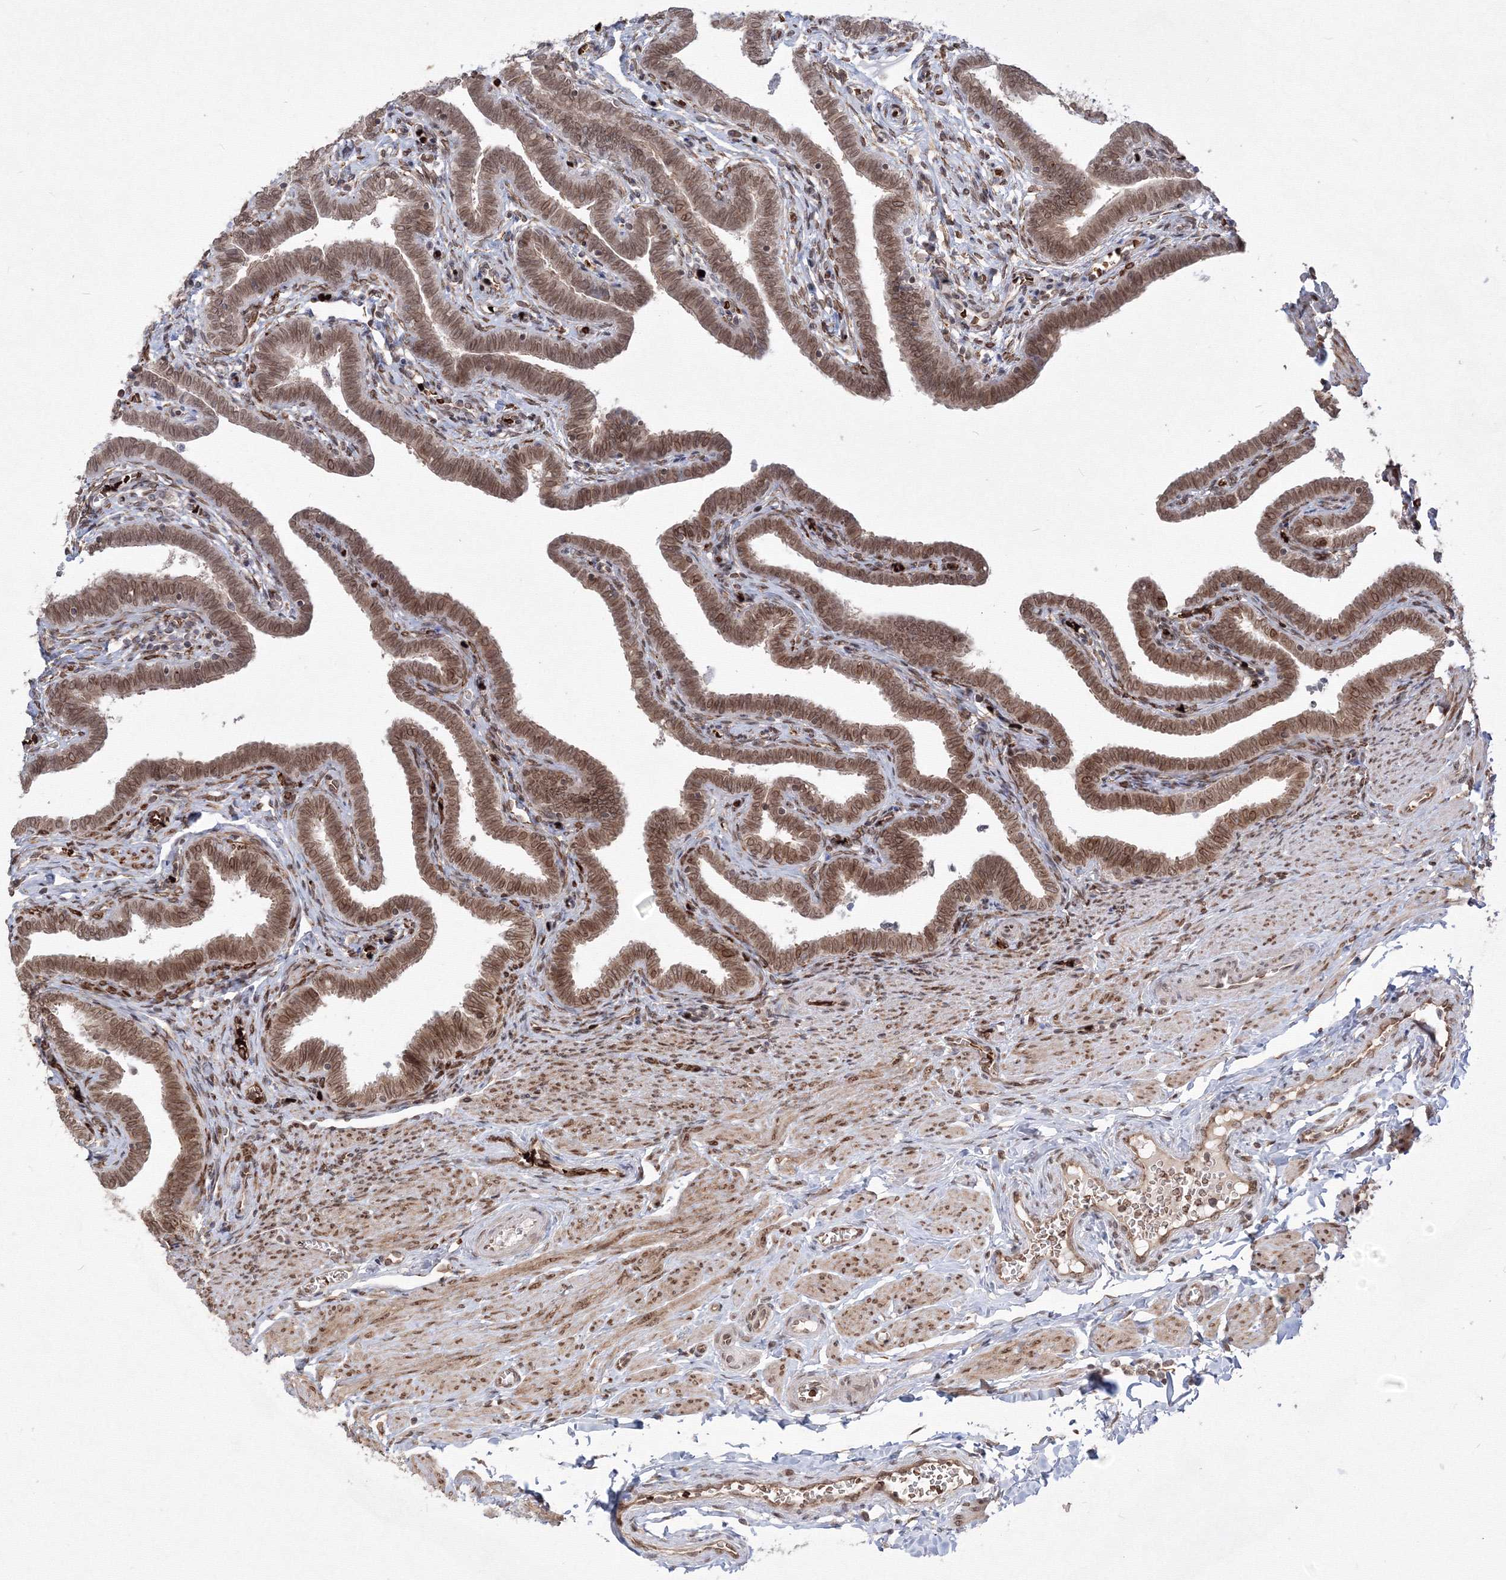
{"staining": {"intensity": "moderate", "quantity": ">75%", "location": "cytoplasmic/membranous,nuclear"}, "tissue": "fallopian tube", "cell_type": "Glandular cells", "image_type": "normal", "snomed": [{"axis": "morphology", "description": "Normal tissue, NOS"}, {"axis": "topography", "description": "Fallopian tube"}], "caption": "Unremarkable fallopian tube was stained to show a protein in brown. There is medium levels of moderate cytoplasmic/membranous,nuclear staining in approximately >75% of glandular cells.", "gene": "DNAJB2", "patient": {"sex": "female", "age": 36}}